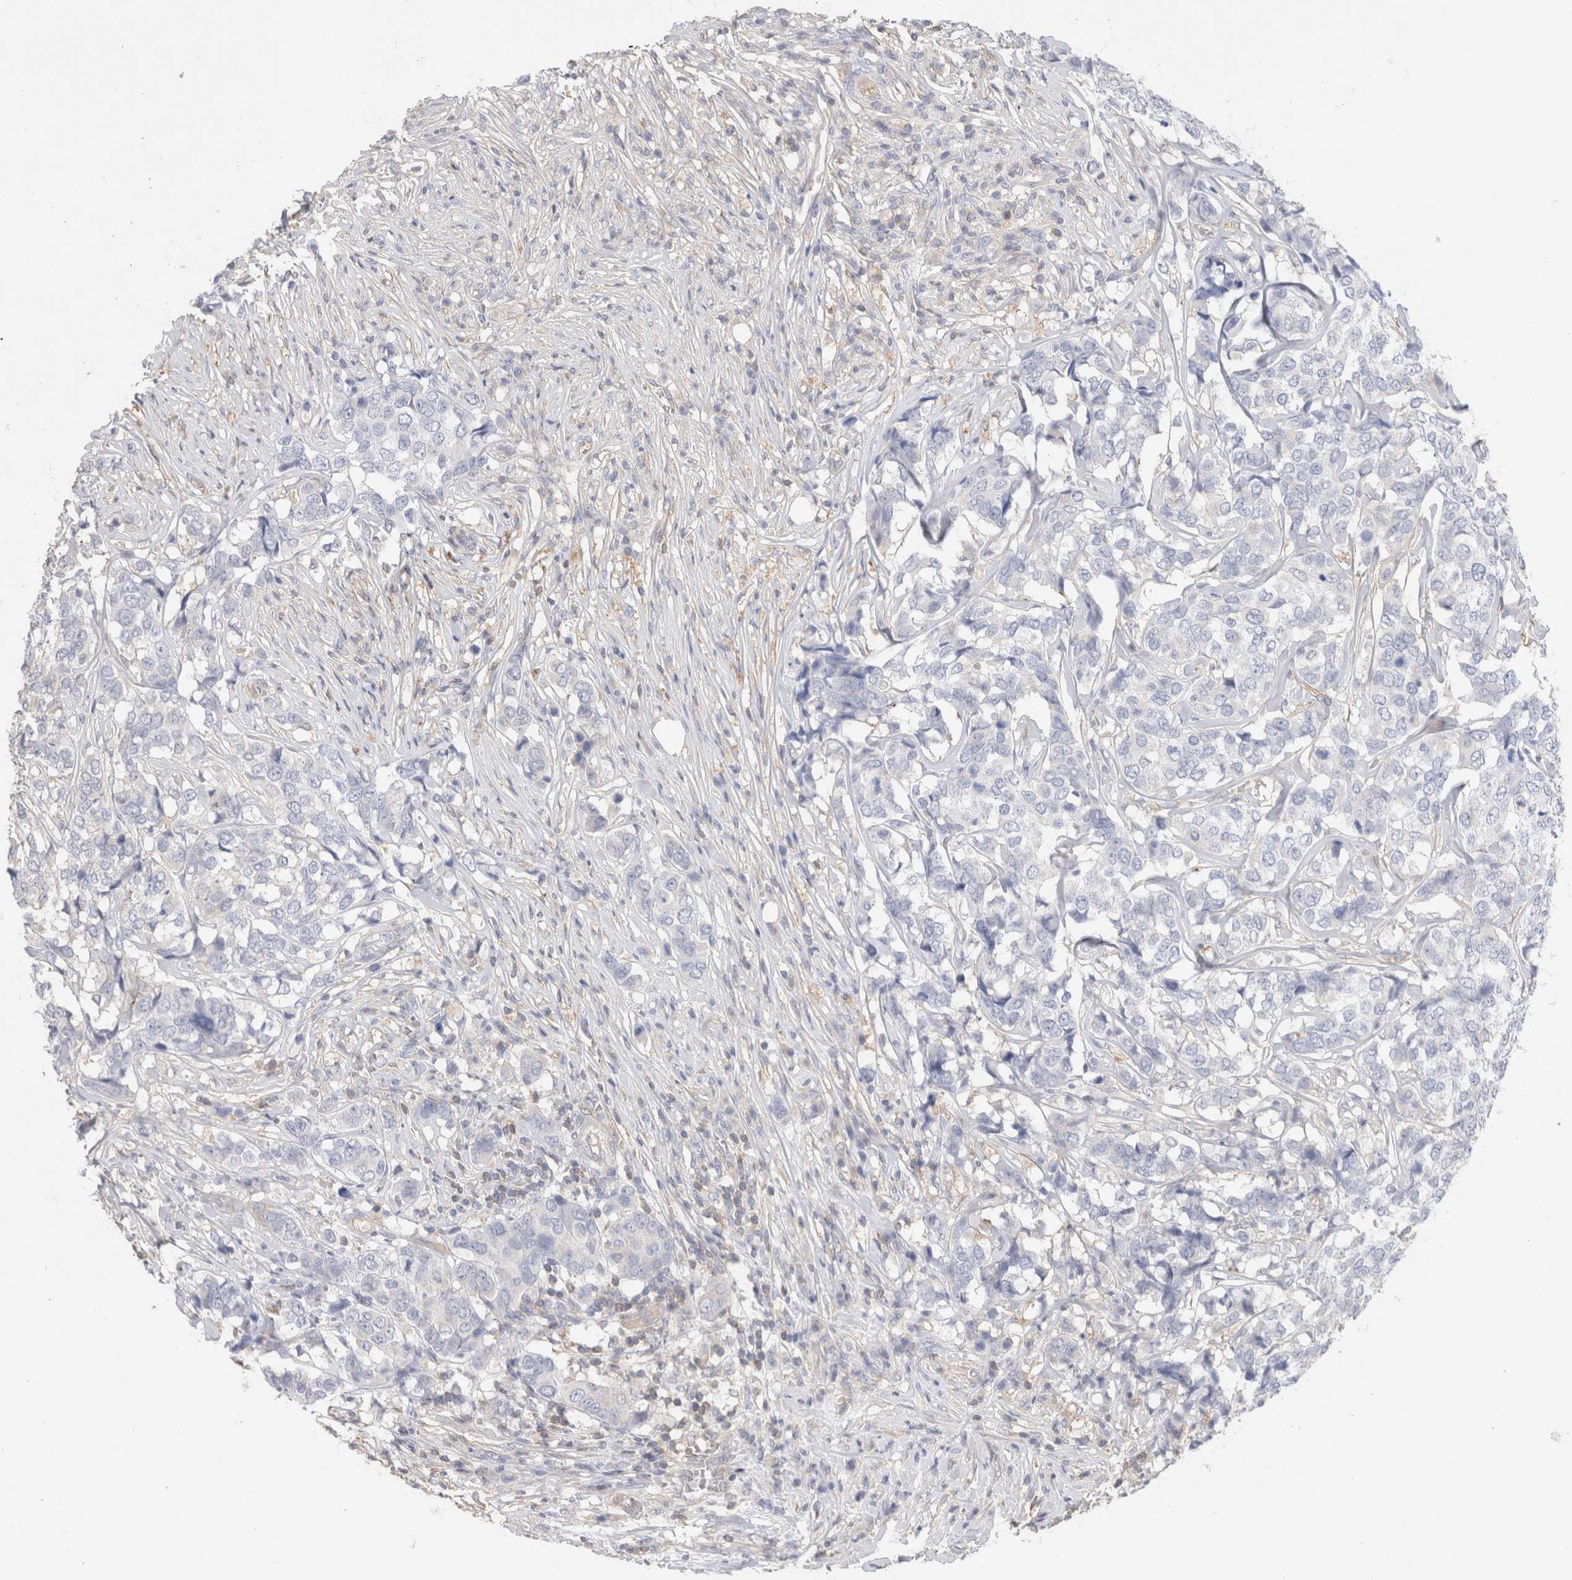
{"staining": {"intensity": "negative", "quantity": "none", "location": "none"}, "tissue": "breast cancer", "cell_type": "Tumor cells", "image_type": "cancer", "snomed": [{"axis": "morphology", "description": "Lobular carcinoma"}, {"axis": "topography", "description": "Breast"}], "caption": "This is an immunohistochemistry micrograph of breast cancer (lobular carcinoma). There is no expression in tumor cells.", "gene": "CAPN2", "patient": {"sex": "female", "age": 59}}